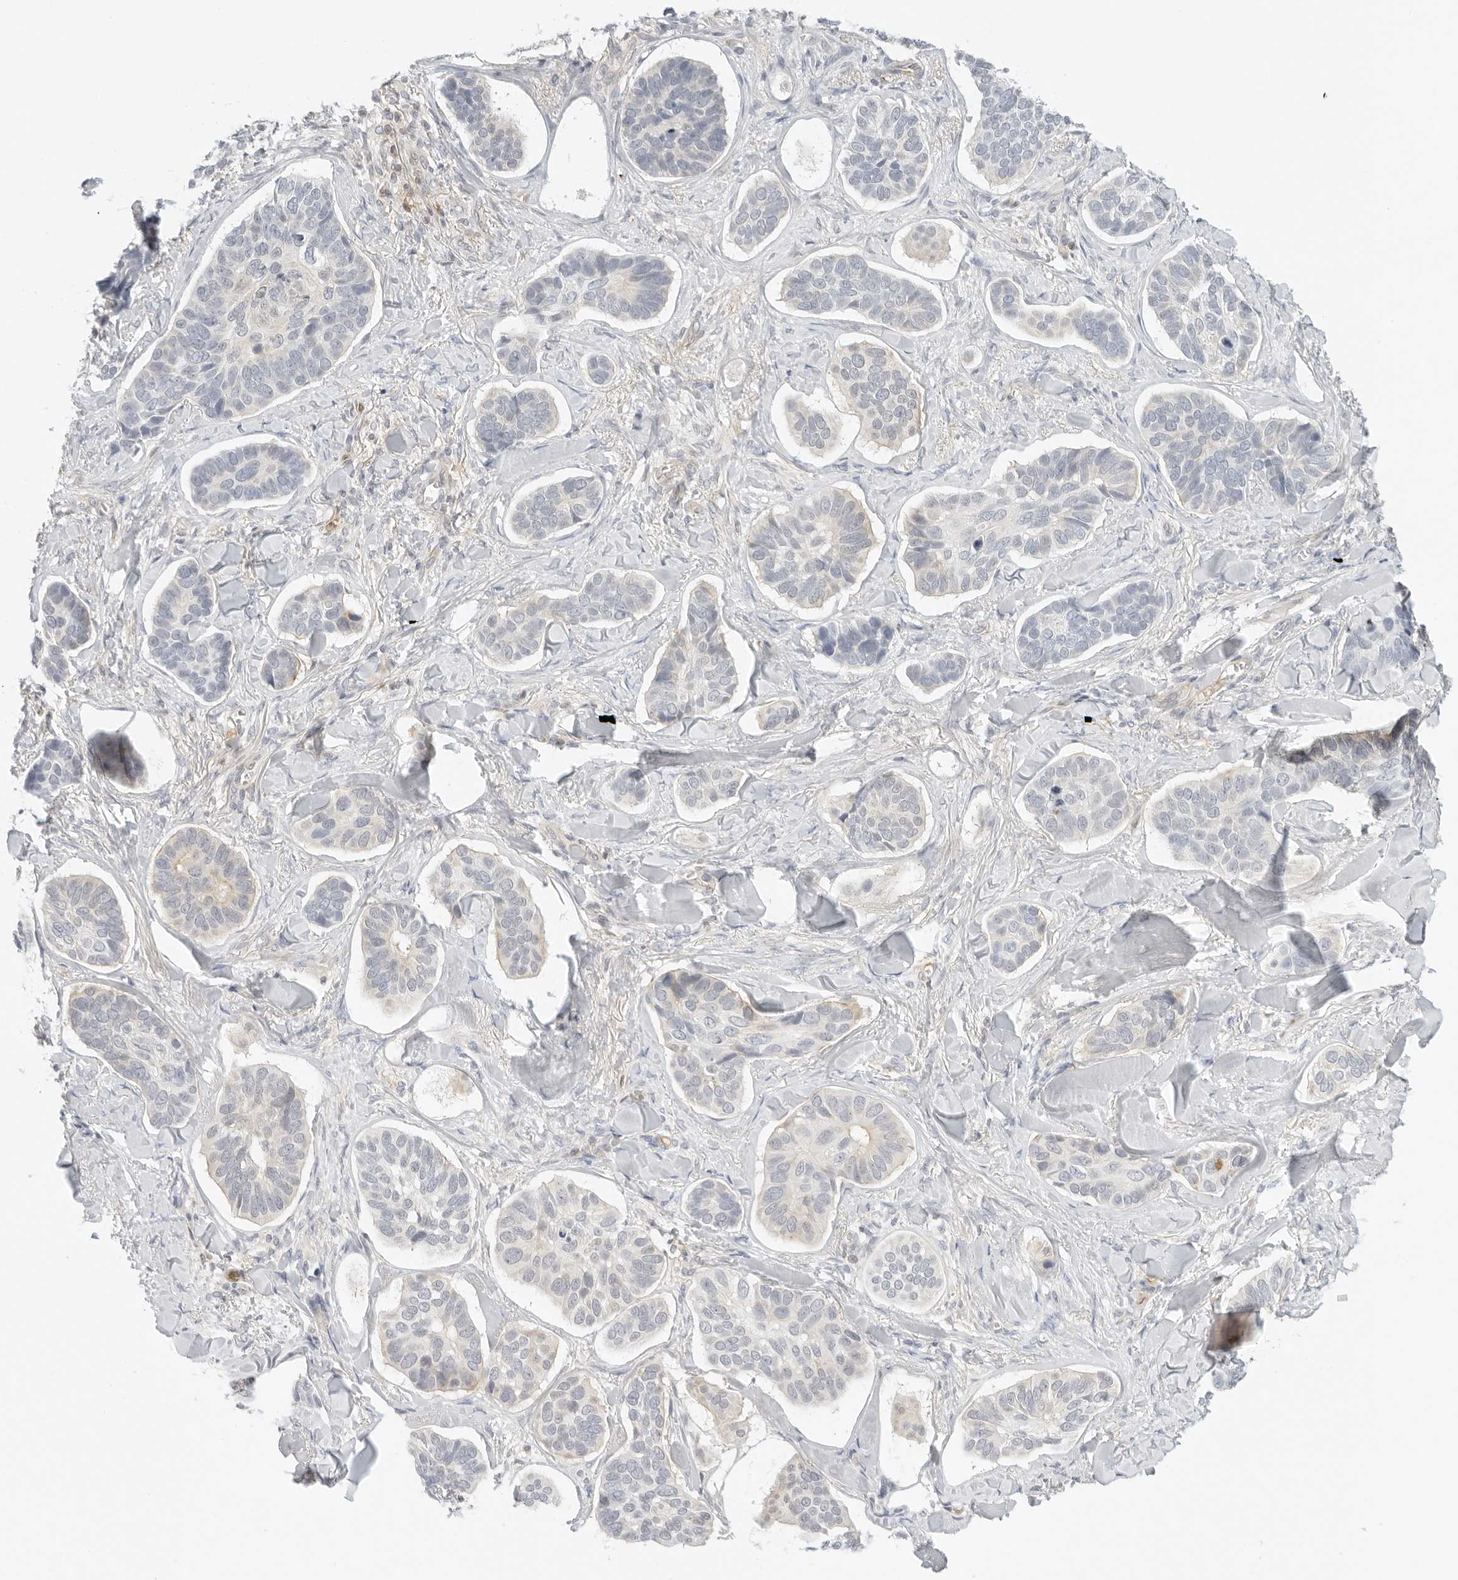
{"staining": {"intensity": "negative", "quantity": "none", "location": "none"}, "tissue": "skin cancer", "cell_type": "Tumor cells", "image_type": "cancer", "snomed": [{"axis": "morphology", "description": "Basal cell carcinoma"}, {"axis": "topography", "description": "Skin"}], "caption": "DAB (3,3'-diaminobenzidine) immunohistochemical staining of basal cell carcinoma (skin) exhibits no significant expression in tumor cells. (DAB IHC, high magnification).", "gene": "OSCP1", "patient": {"sex": "male", "age": 62}}